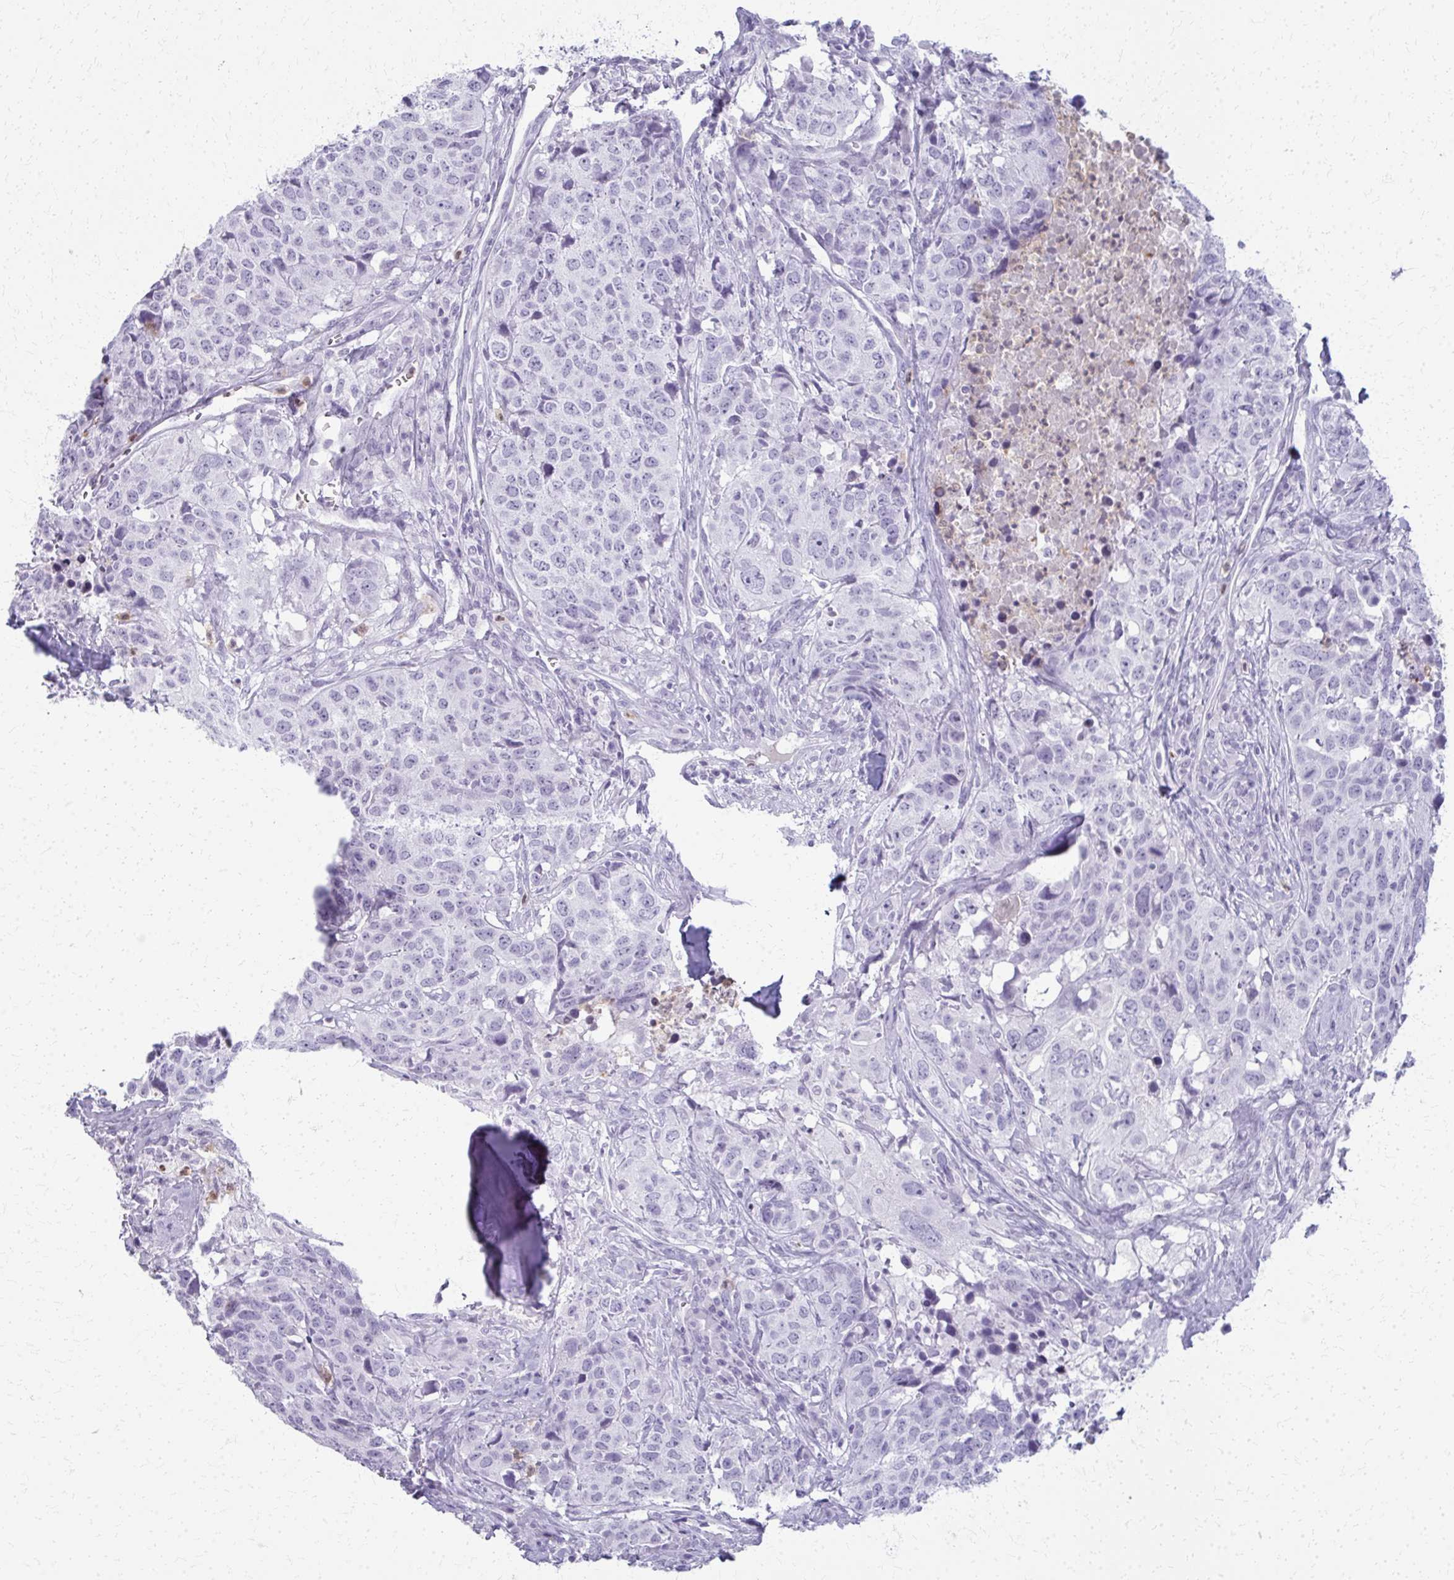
{"staining": {"intensity": "negative", "quantity": "none", "location": "none"}, "tissue": "head and neck cancer", "cell_type": "Tumor cells", "image_type": "cancer", "snomed": [{"axis": "morphology", "description": "Normal tissue, NOS"}, {"axis": "morphology", "description": "Squamous cell carcinoma, NOS"}, {"axis": "topography", "description": "Skeletal muscle"}, {"axis": "topography", "description": "Vascular tissue"}, {"axis": "topography", "description": "Peripheral nerve tissue"}, {"axis": "topography", "description": "Head-Neck"}], "caption": "Histopathology image shows no significant protein expression in tumor cells of head and neck squamous cell carcinoma.", "gene": "CA3", "patient": {"sex": "male", "age": 66}}